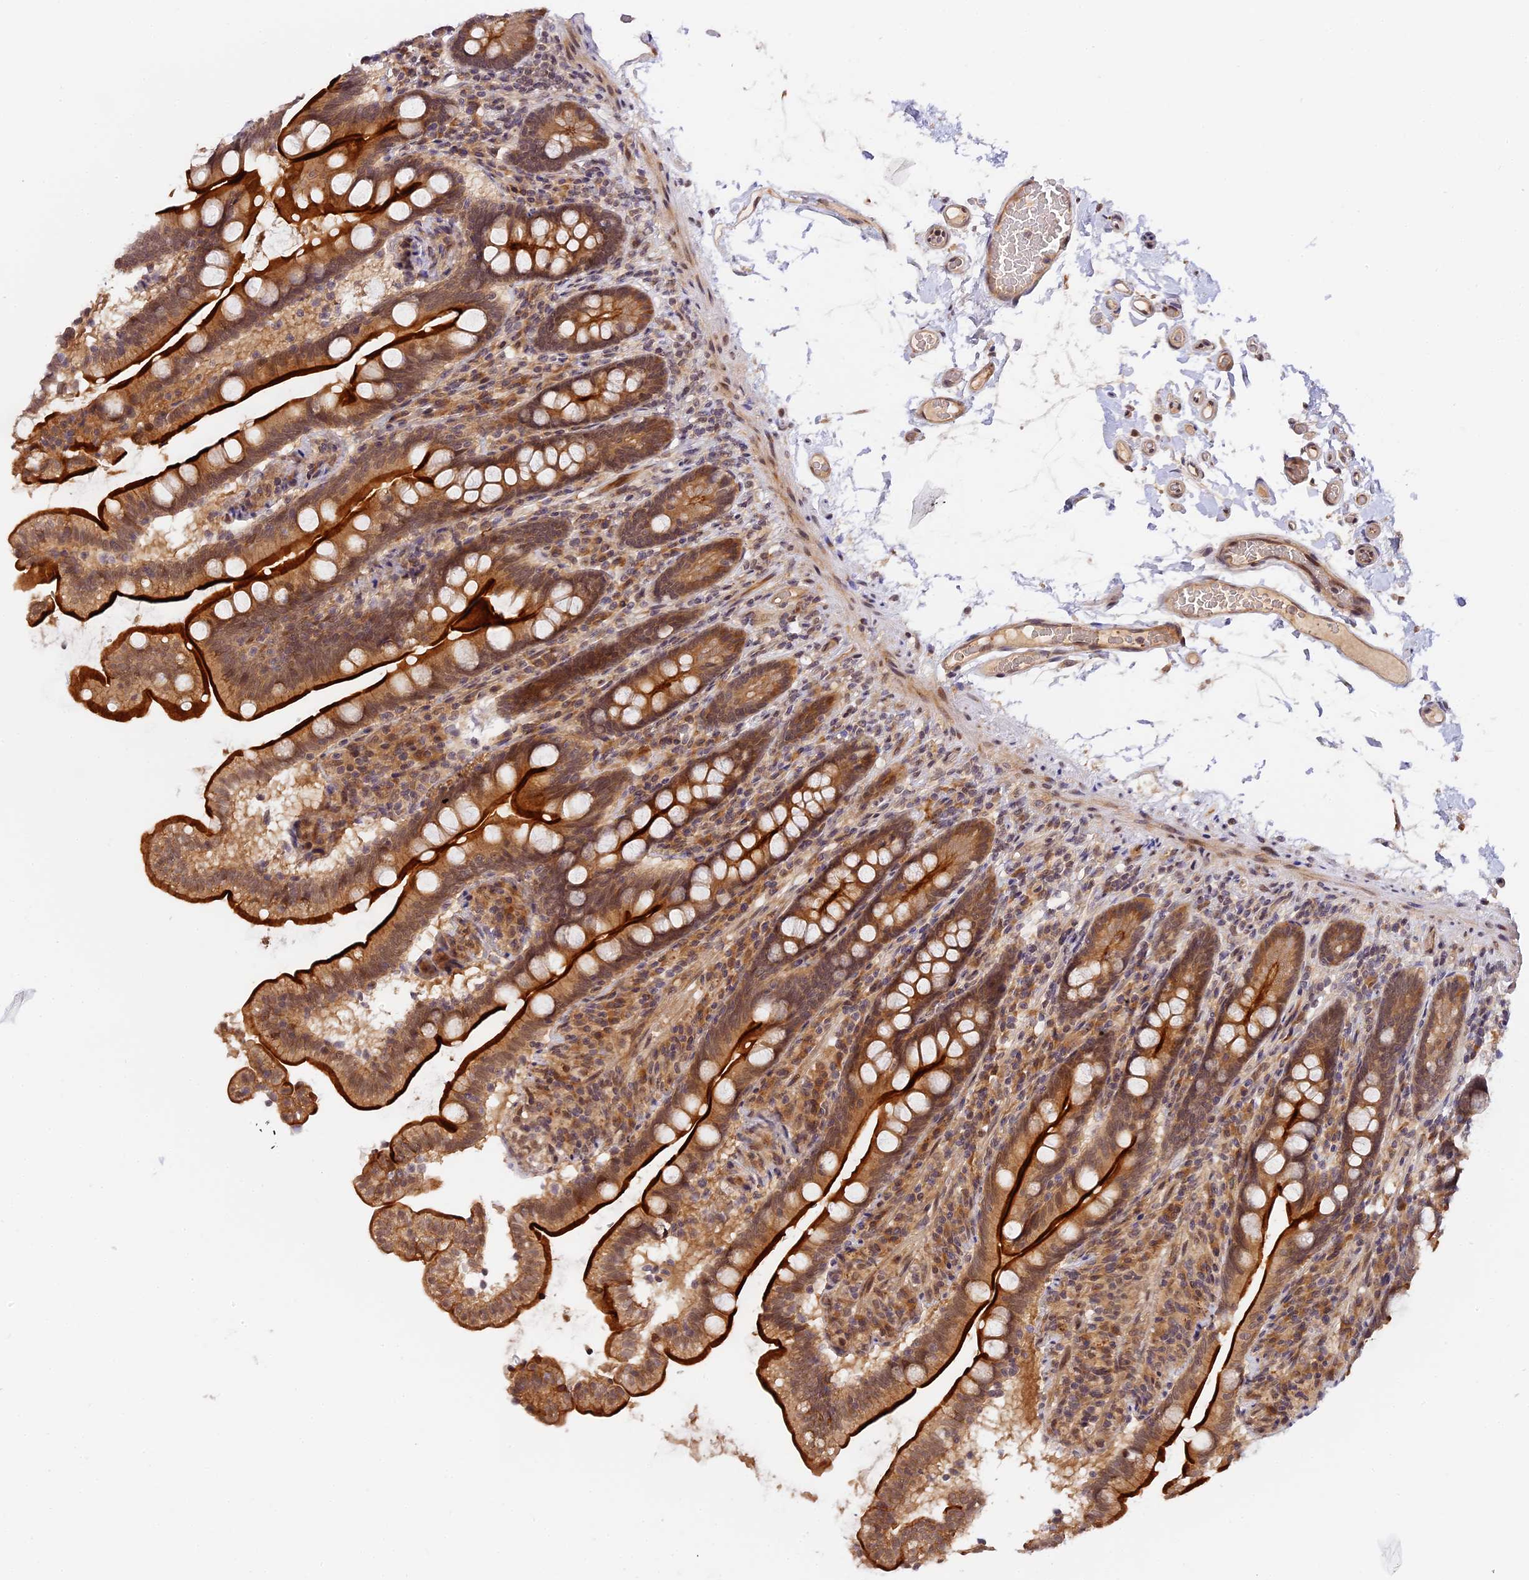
{"staining": {"intensity": "strong", "quantity": ">75%", "location": "cytoplasmic/membranous"}, "tissue": "small intestine", "cell_type": "Glandular cells", "image_type": "normal", "snomed": [{"axis": "morphology", "description": "Normal tissue, NOS"}, {"axis": "topography", "description": "Small intestine"}], "caption": "Small intestine stained for a protein (brown) displays strong cytoplasmic/membranous positive staining in approximately >75% of glandular cells.", "gene": "IMPACT", "patient": {"sex": "female", "age": 64}}